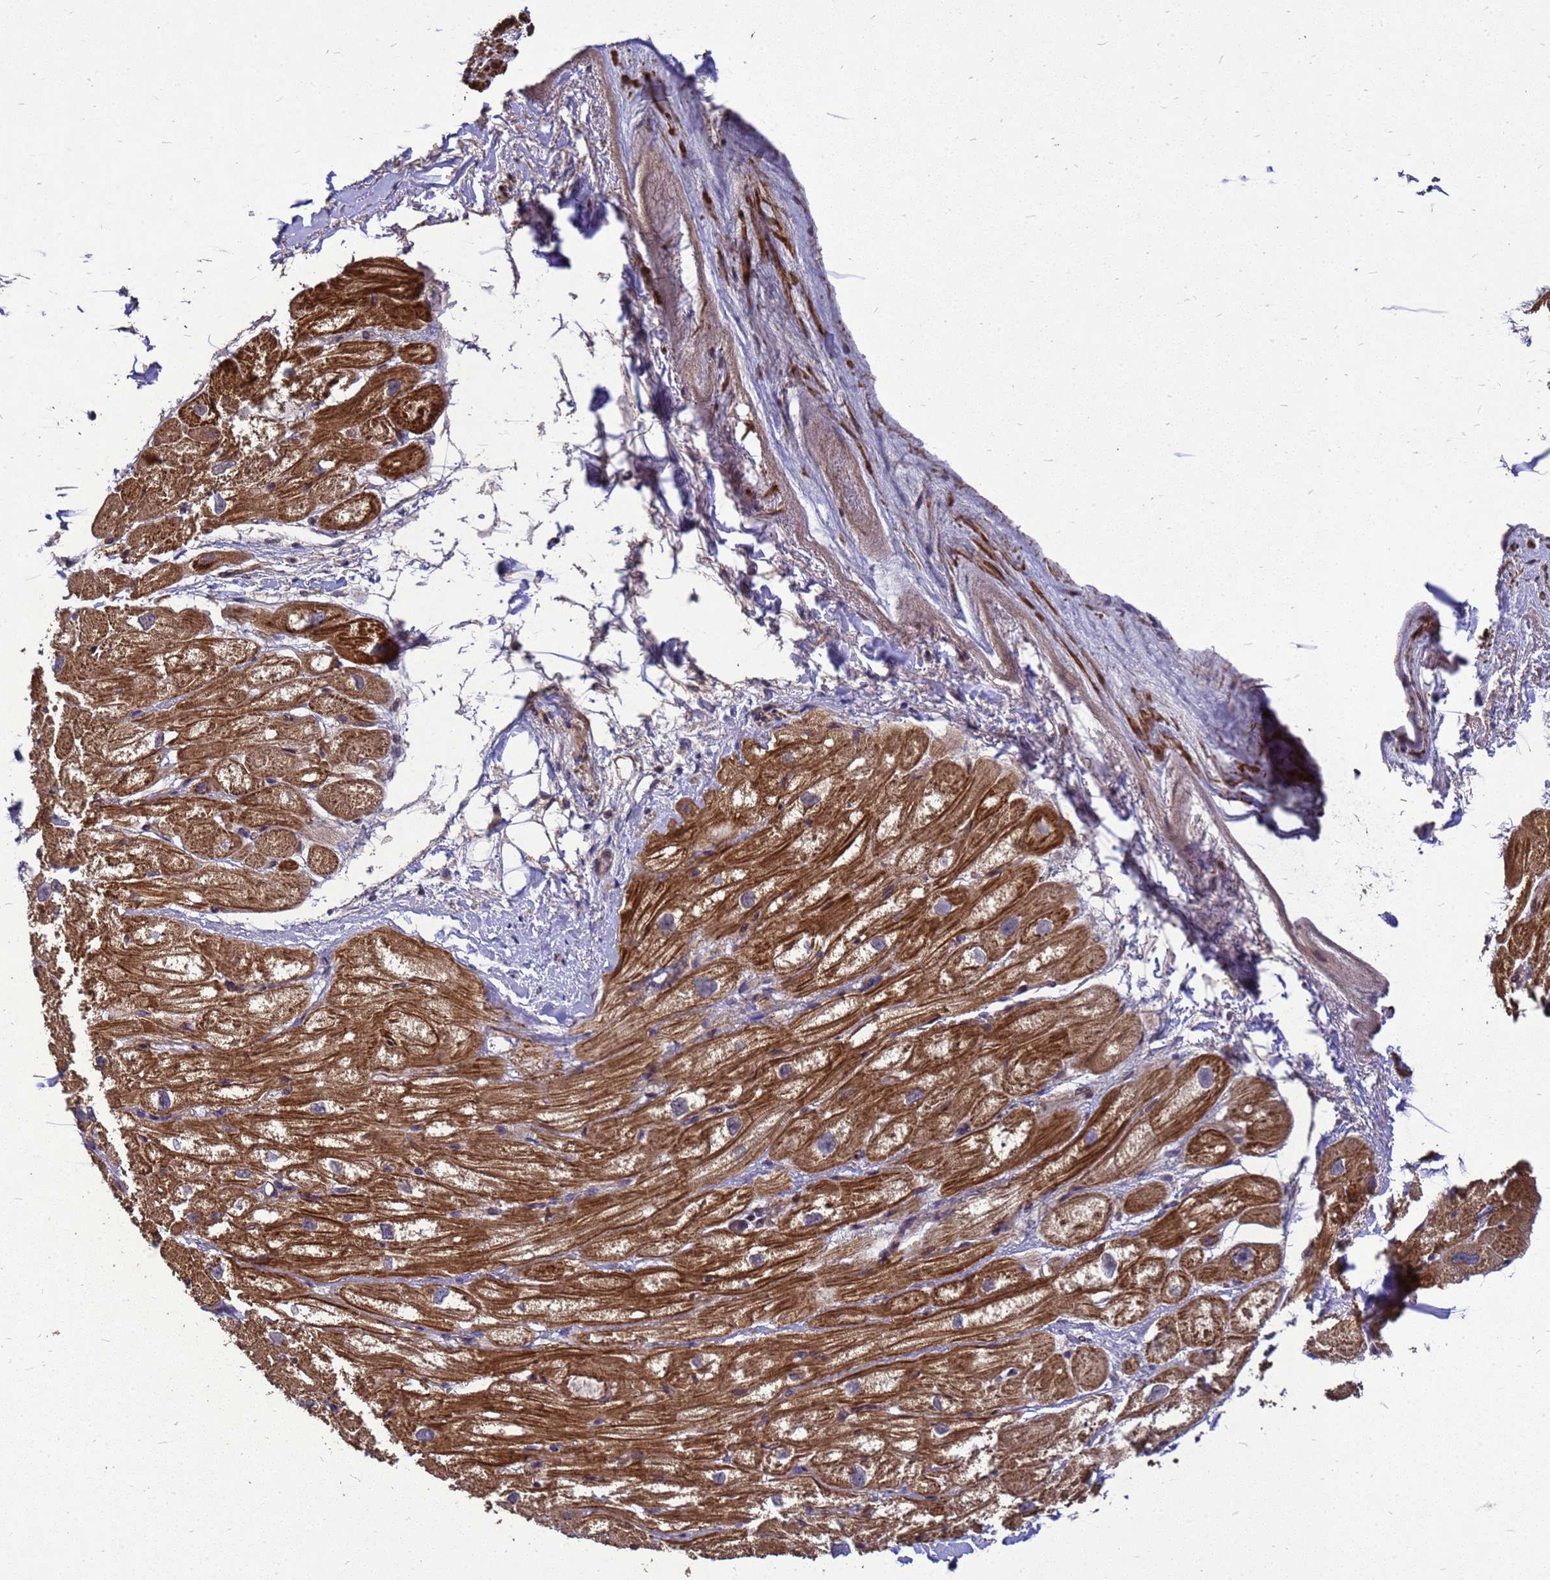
{"staining": {"intensity": "strong", "quantity": ">75%", "location": "cytoplasmic/membranous"}, "tissue": "heart muscle", "cell_type": "Cardiomyocytes", "image_type": "normal", "snomed": [{"axis": "morphology", "description": "Normal tissue, NOS"}, {"axis": "topography", "description": "Heart"}], "caption": "The micrograph exhibits staining of unremarkable heart muscle, revealing strong cytoplasmic/membranous protein expression (brown color) within cardiomyocytes. The staining was performed using DAB (3,3'-diaminobenzidine) to visualize the protein expression in brown, while the nuclei were stained in blue with hematoxylin (Magnification: 20x).", "gene": "RSPRY1", "patient": {"sex": "male", "age": 50}}